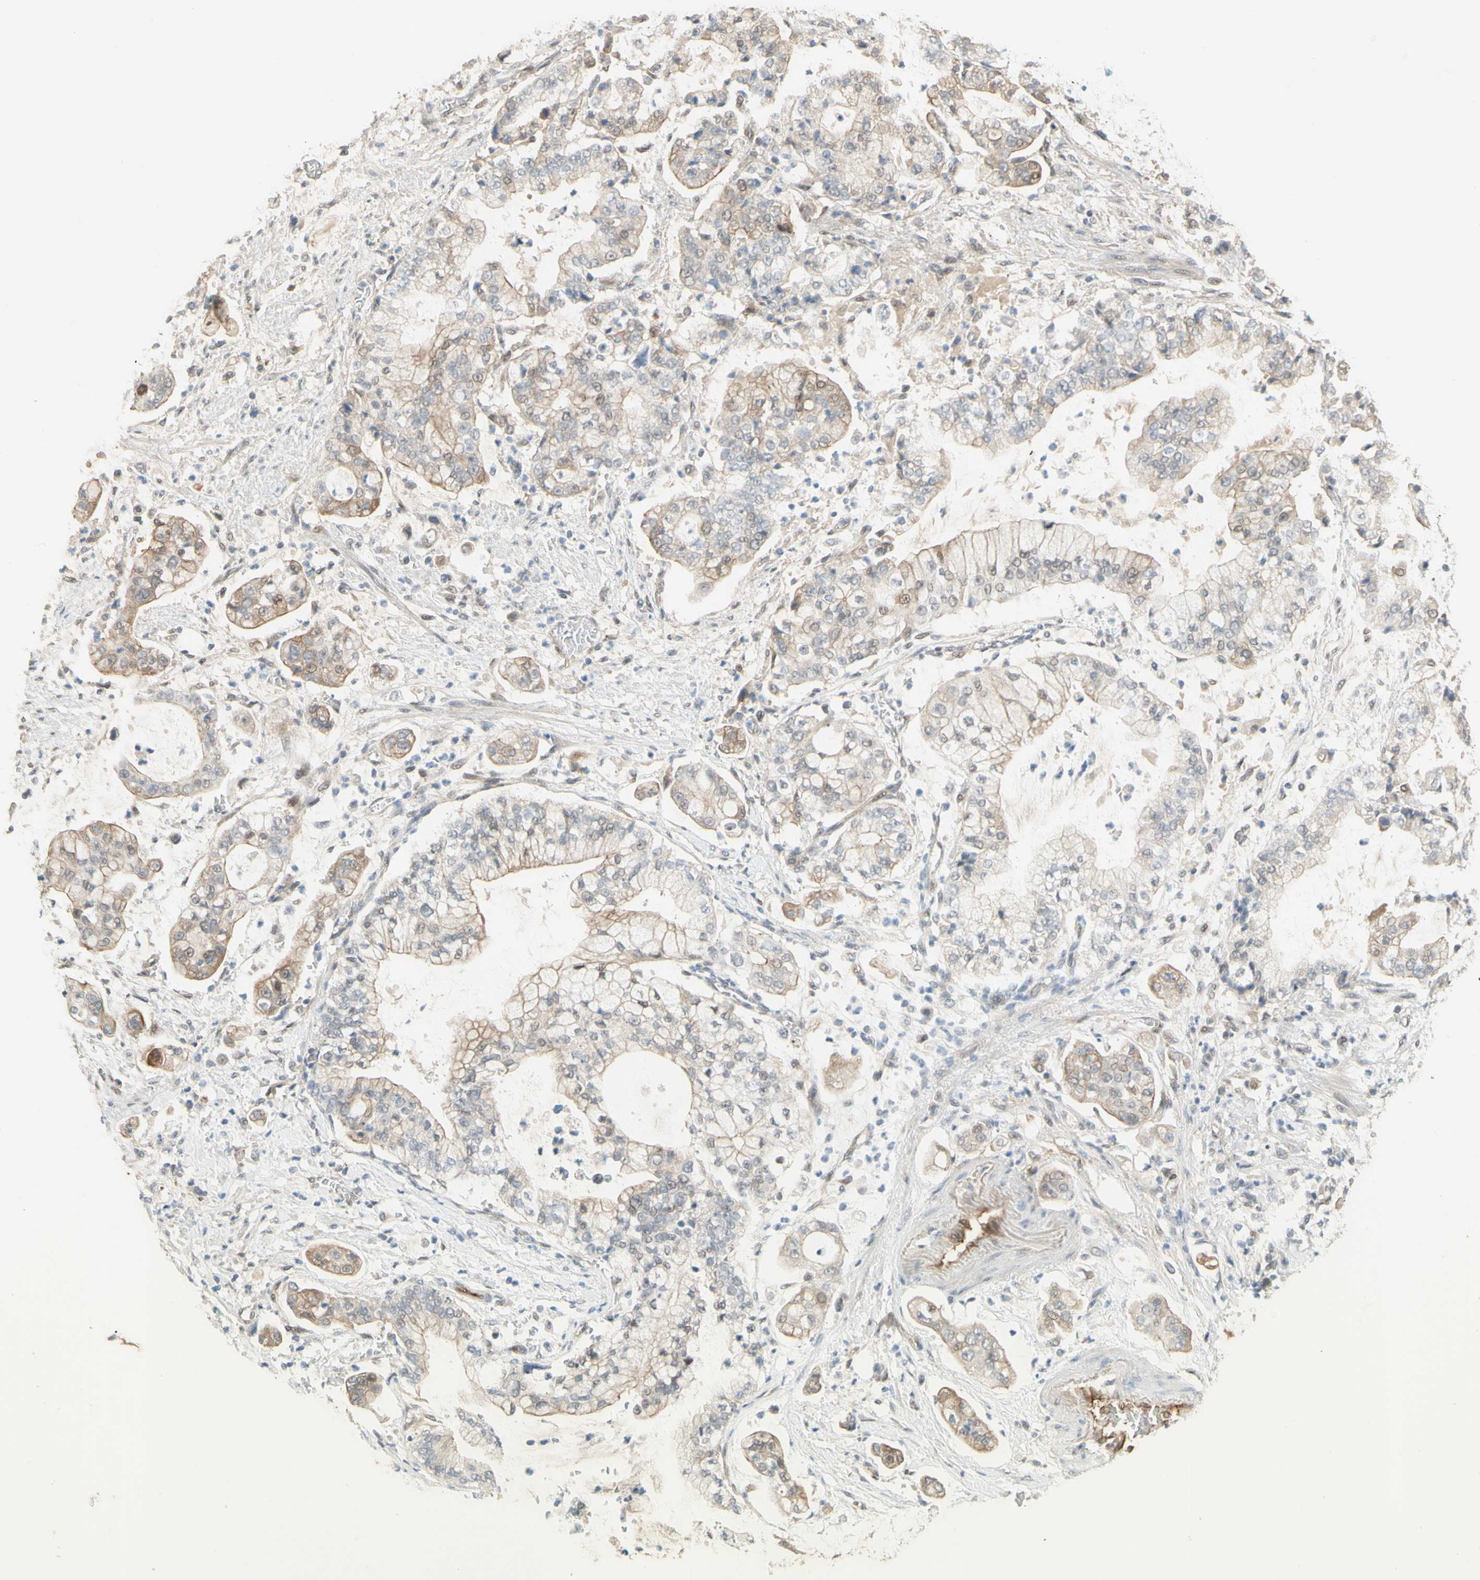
{"staining": {"intensity": "weak", "quantity": "25%-75%", "location": "cytoplasmic/membranous"}, "tissue": "stomach cancer", "cell_type": "Tumor cells", "image_type": "cancer", "snomed": [{"axis": "morphology", "description": "Adenocarcinoma, NOS"}, {"axis": "topography", "description": "Stomach"}], "caption": "Stomach cancer stained with DAB IHC displays low levels of weak cytoplasmic/membranous positivity in about 25%-75% of tumor cells.", "gene": "ANGPT2", "patient": {"sex": "male", "age": 76}}